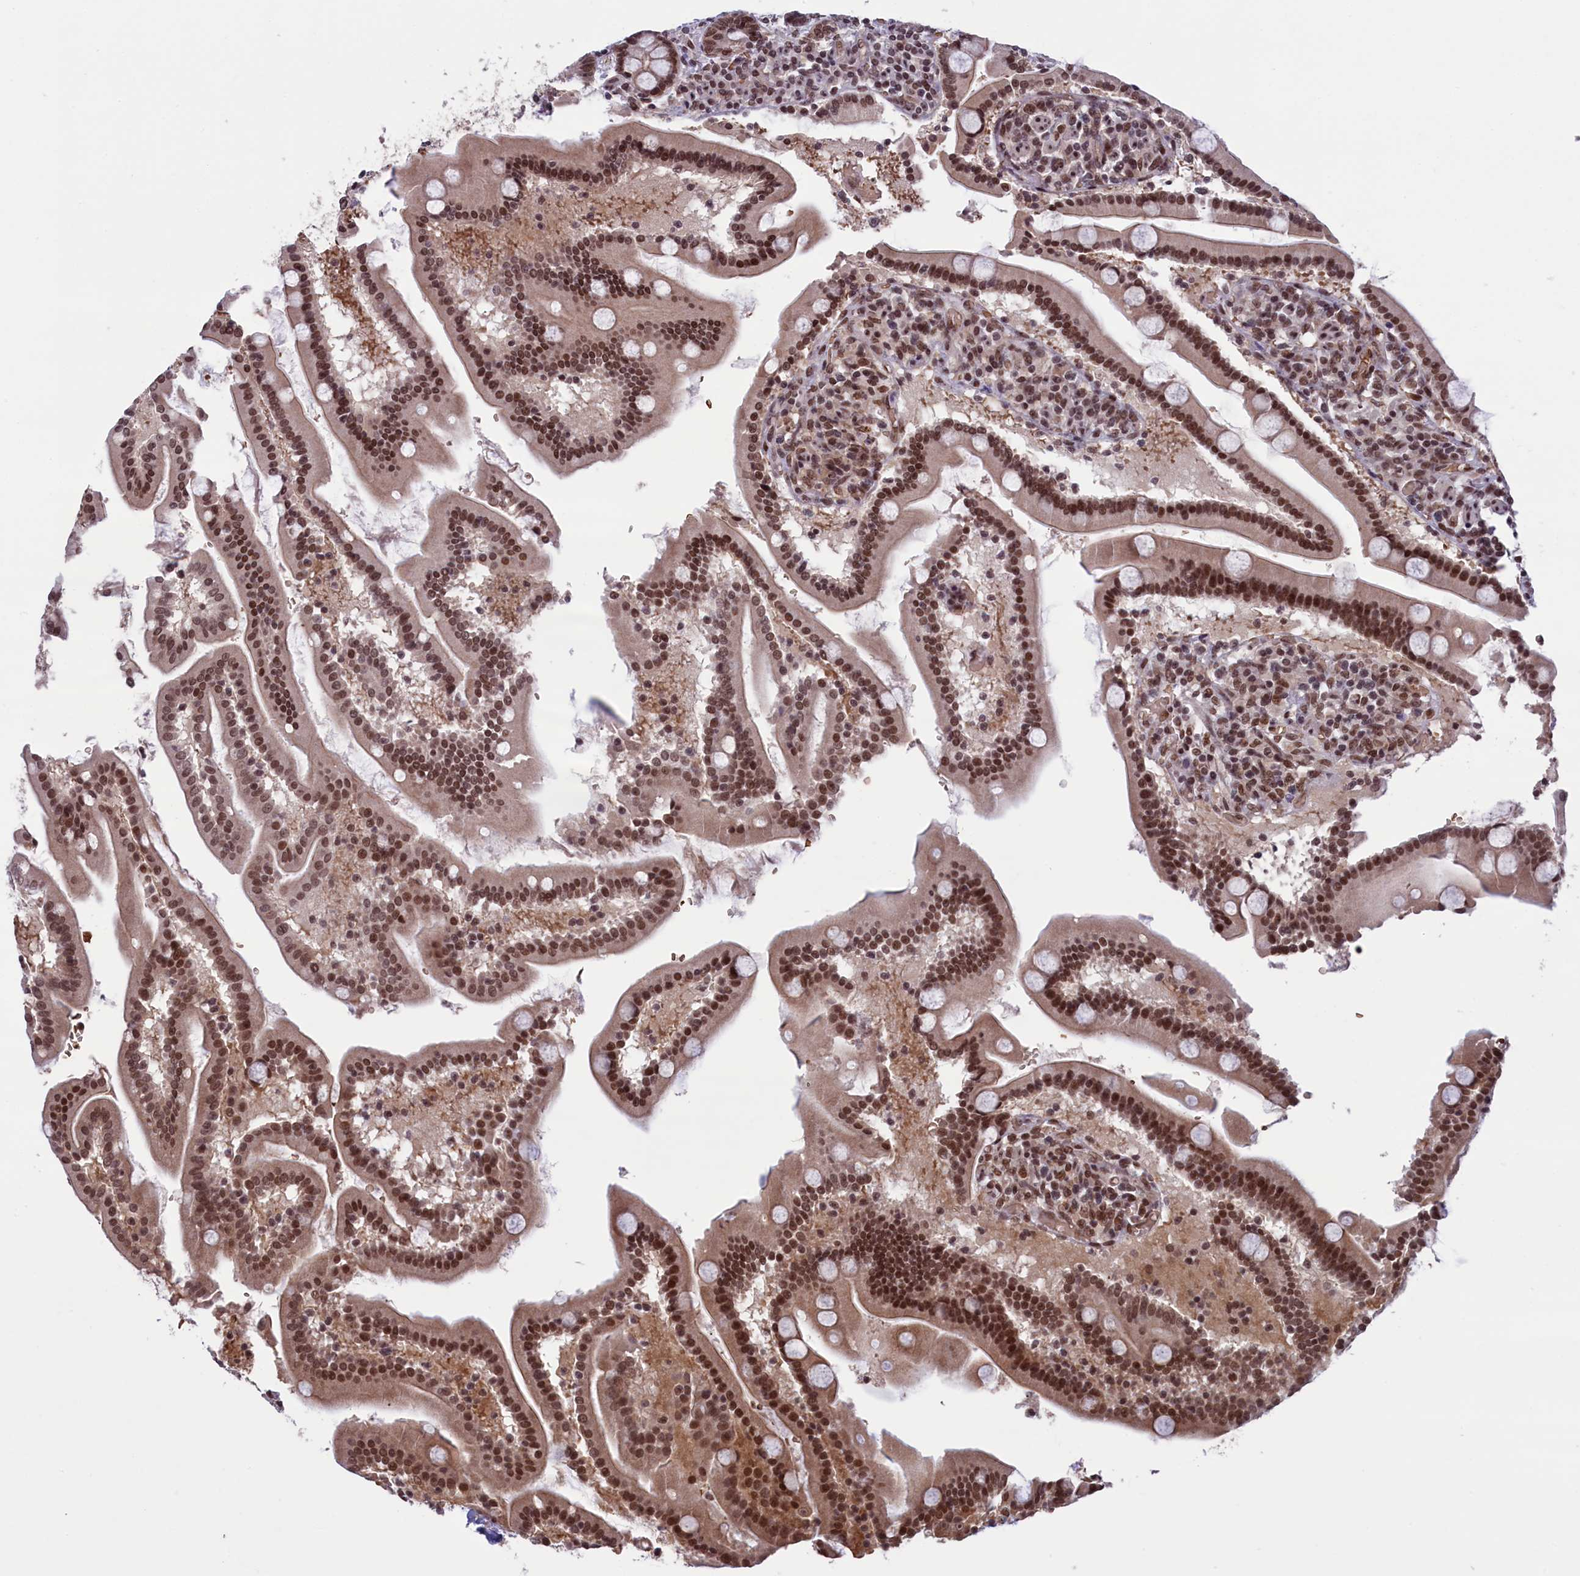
{"staining": {"intensity": "moderate", "quantity": ">75%", "location": "cytoplasmic/membranous,nuclear"}, "tissue": "duodenum", "cell_type": "Glandular cells", "image_type": "normal", "snomed": [{"axis": "morphology", "description": "Normal tissue, NOS"}, {"axis": "topography", "description": "Duodenum"}], "caption": "Duodenum was stained to show a protein in brown. There is medium levels of moderate cytoplasmic/membranous,nuclear expression in about >75% of glandular cells. The protein of interest is stained brown, and the nuclei are stained in blue (DAB IHC with brightfield microscopy, high magnification).", "gene": "MPHOSPH8", "patient": {"sex": "male", "age": 55}}